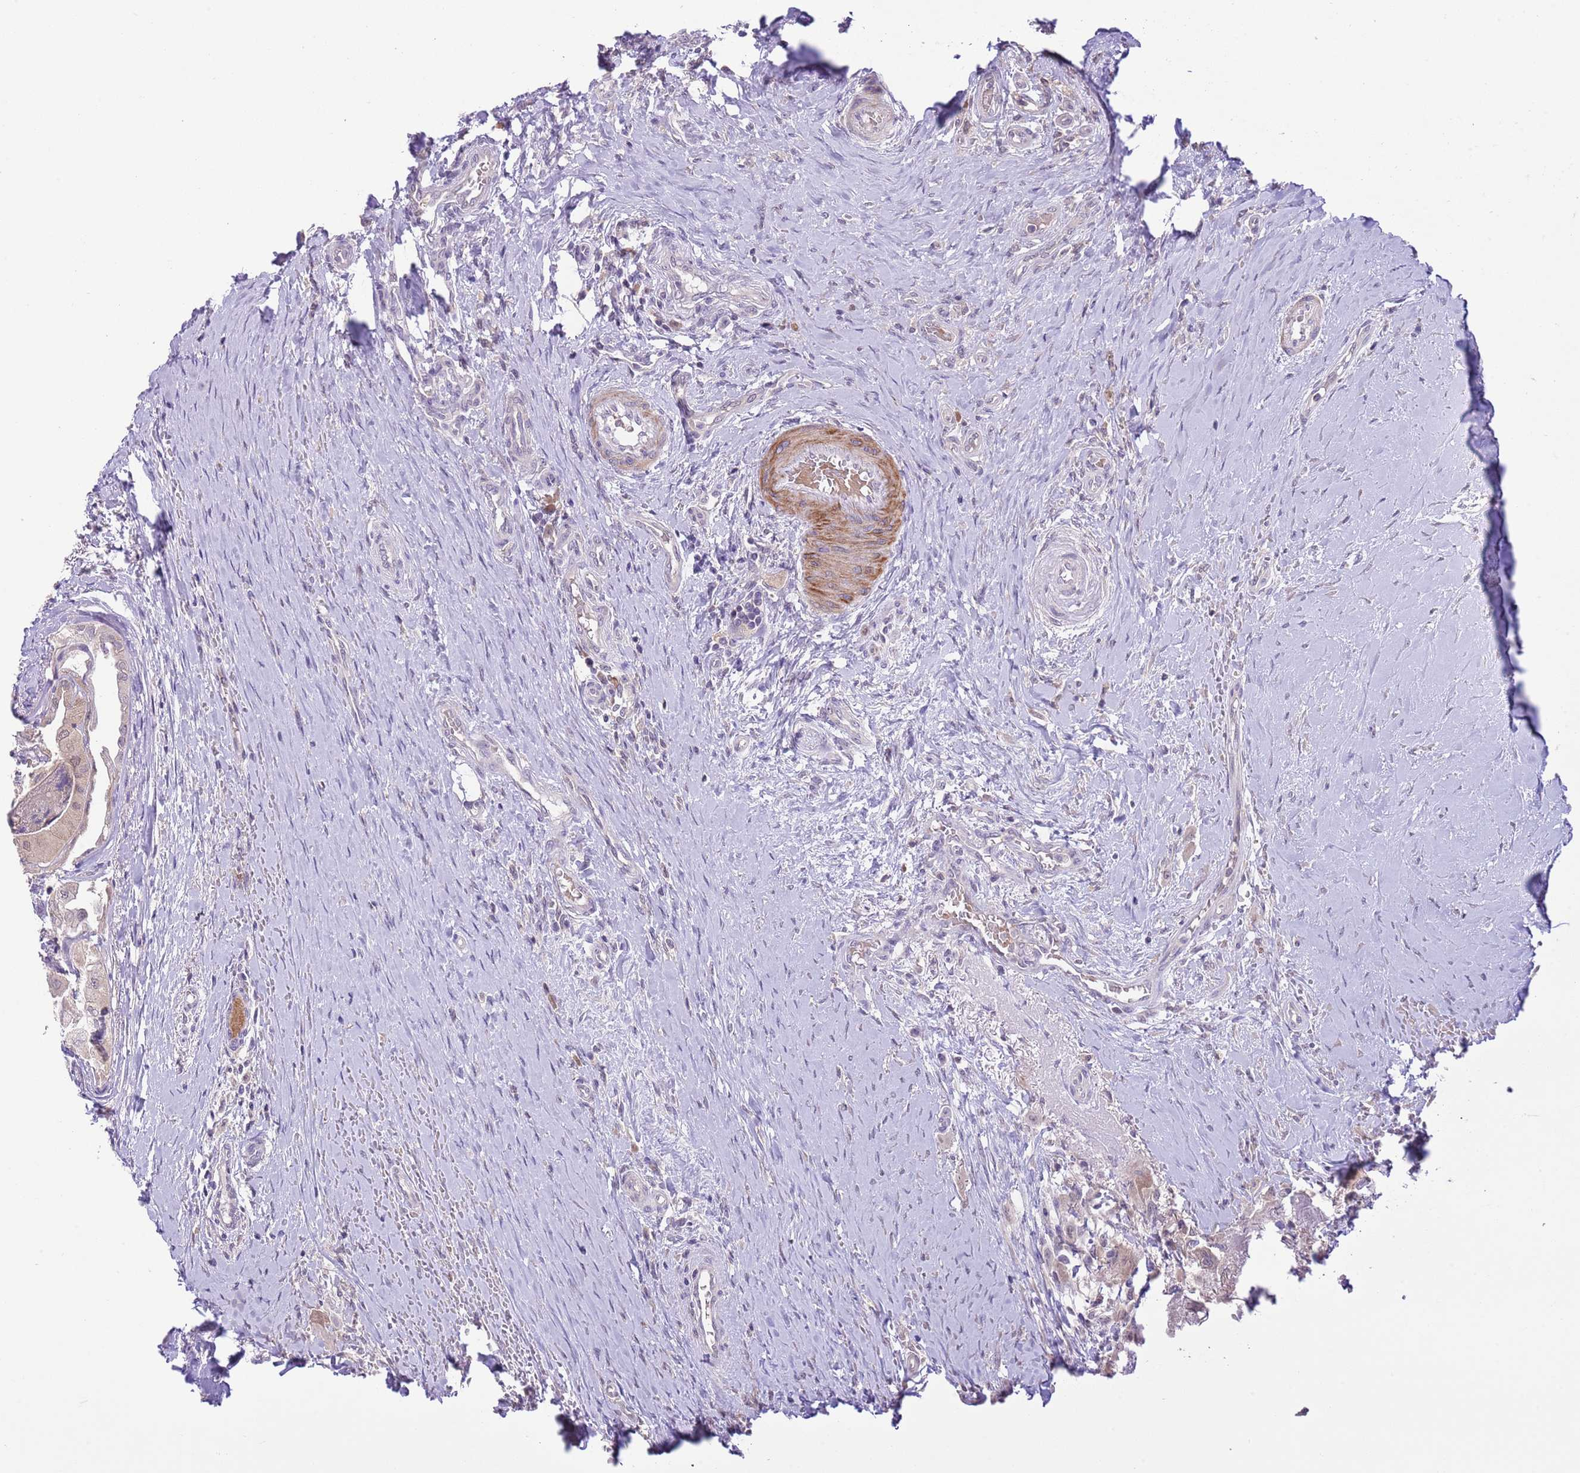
{"staining": {"intensity": "weak", "quantity": "25%-75%", "location": "cytoplasmic/membranous"}, "tissue": "thyroid cancer", "cell_type": "Tumor cells", "image_type": "cancer", "snomed": [{"axis": "morphology", "description": "Papillary adenocarcinoma, NOS"}, {"axis": "topography", "description": "Thyroid gland"}], "caption": "Immunohistochemistry (IHC) (DAB) staining of human thyroid cancer (papillary adenocarcinoma) exhibits weak cytoplasmic/membranous protein staining in about 25%-75% of tumor cells. The protein of interest is shown in brown color, while the nuclei are stained blue.", "gene": "GALK2", "patient": {"sex": "female", "age": 59}}